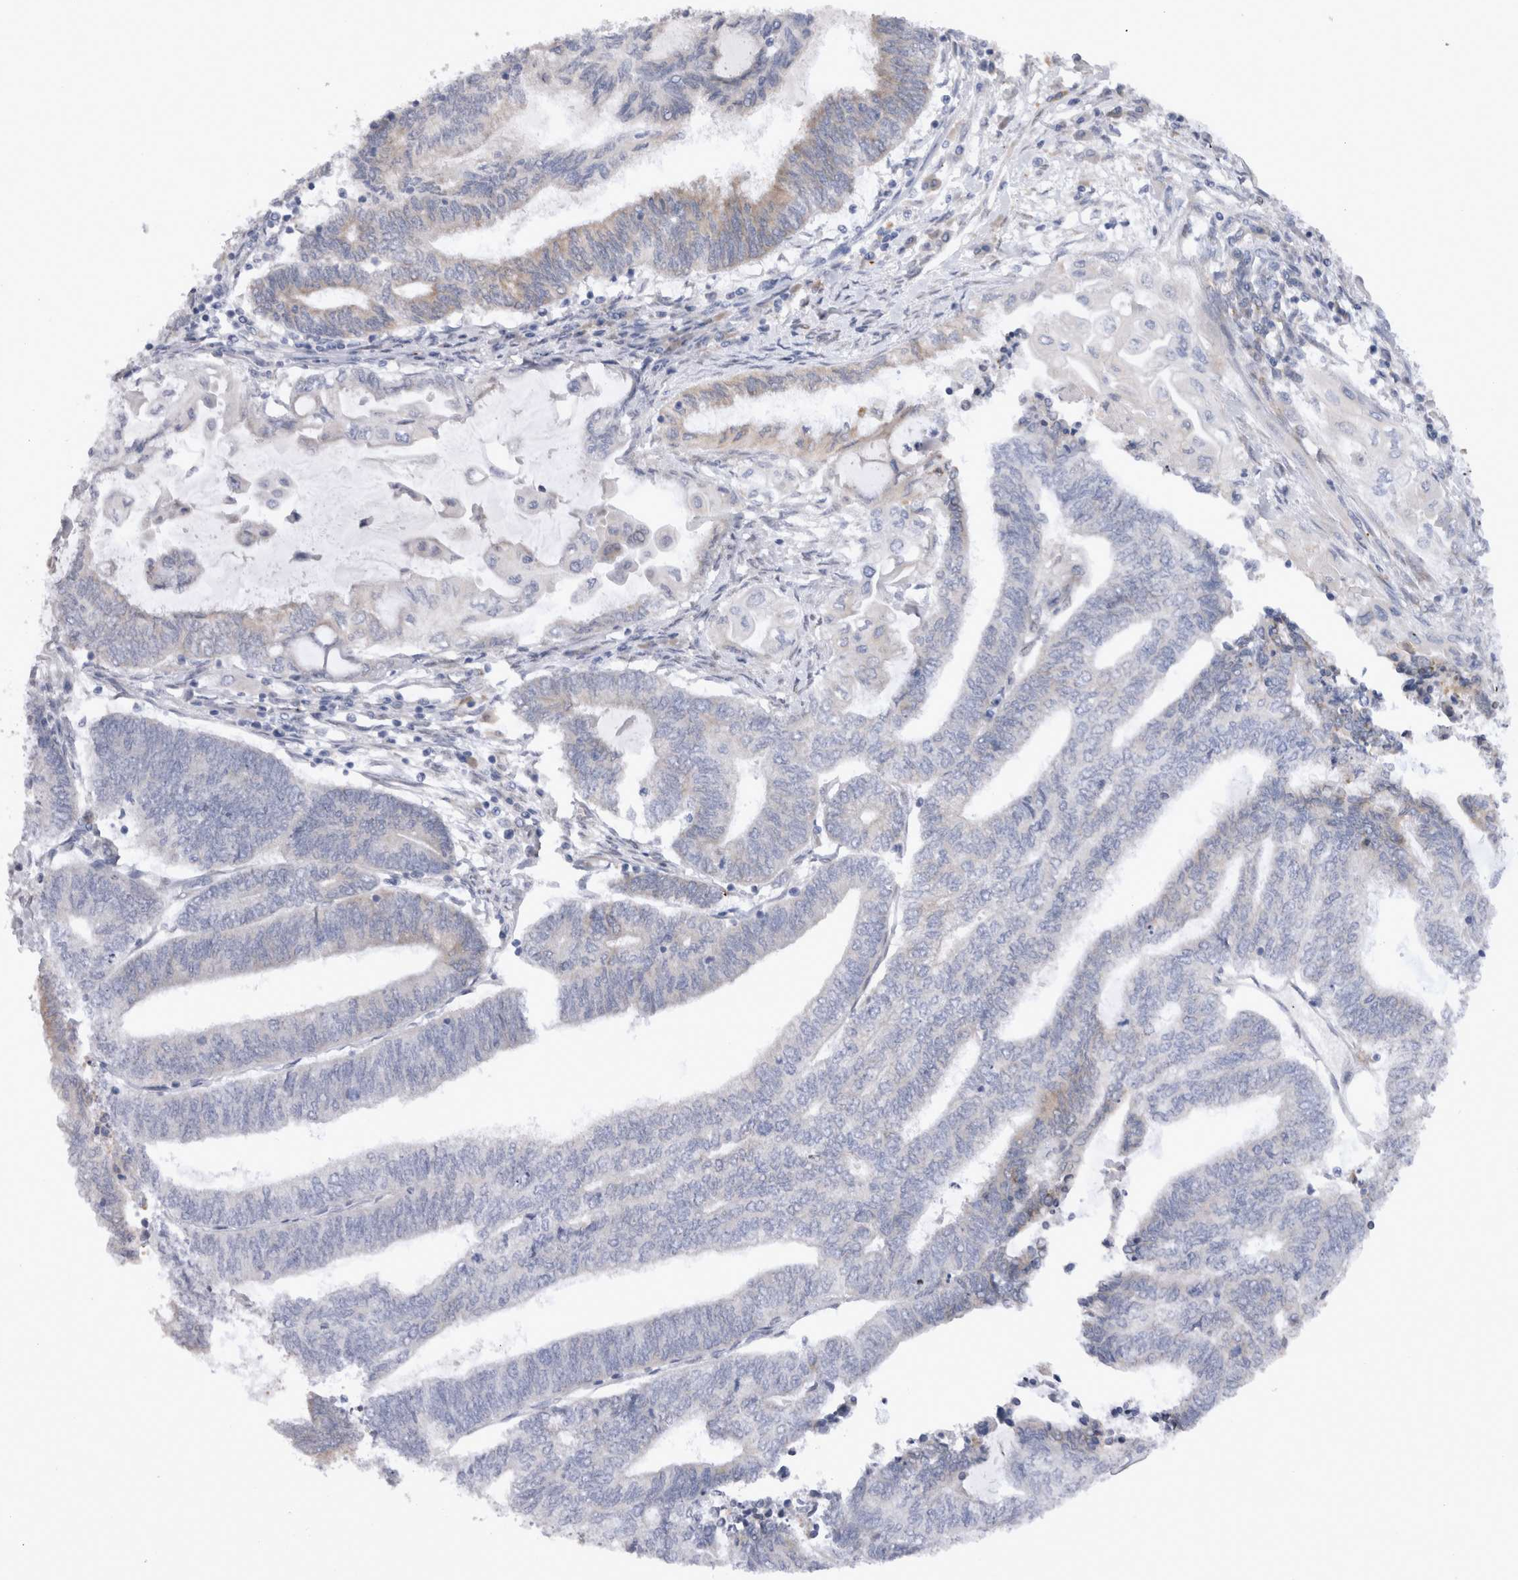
{"staining": {"intensity": "weak", "quantity": "<25%", "location": "cytoplasmic/membranous"}, "tissue": "endometrial cancer", "cell_type": "Tumor cells", "image_type": "cancer", "snomed": [{"axis": "morphology", "description": "Adenocarcinoma, NOS"}, {"axis": "topography", "description": "Uterus"}, {"axis": "topography", "description": "Endometrium"}], "caption": "Human adenocarcinoma (endometrial) stained for a protein using immunohistochemistry (IHC) reveals no positivity in tumor cells.", "gene": "VCPIP1", "patient": {"sex": "female", "age": 70}}